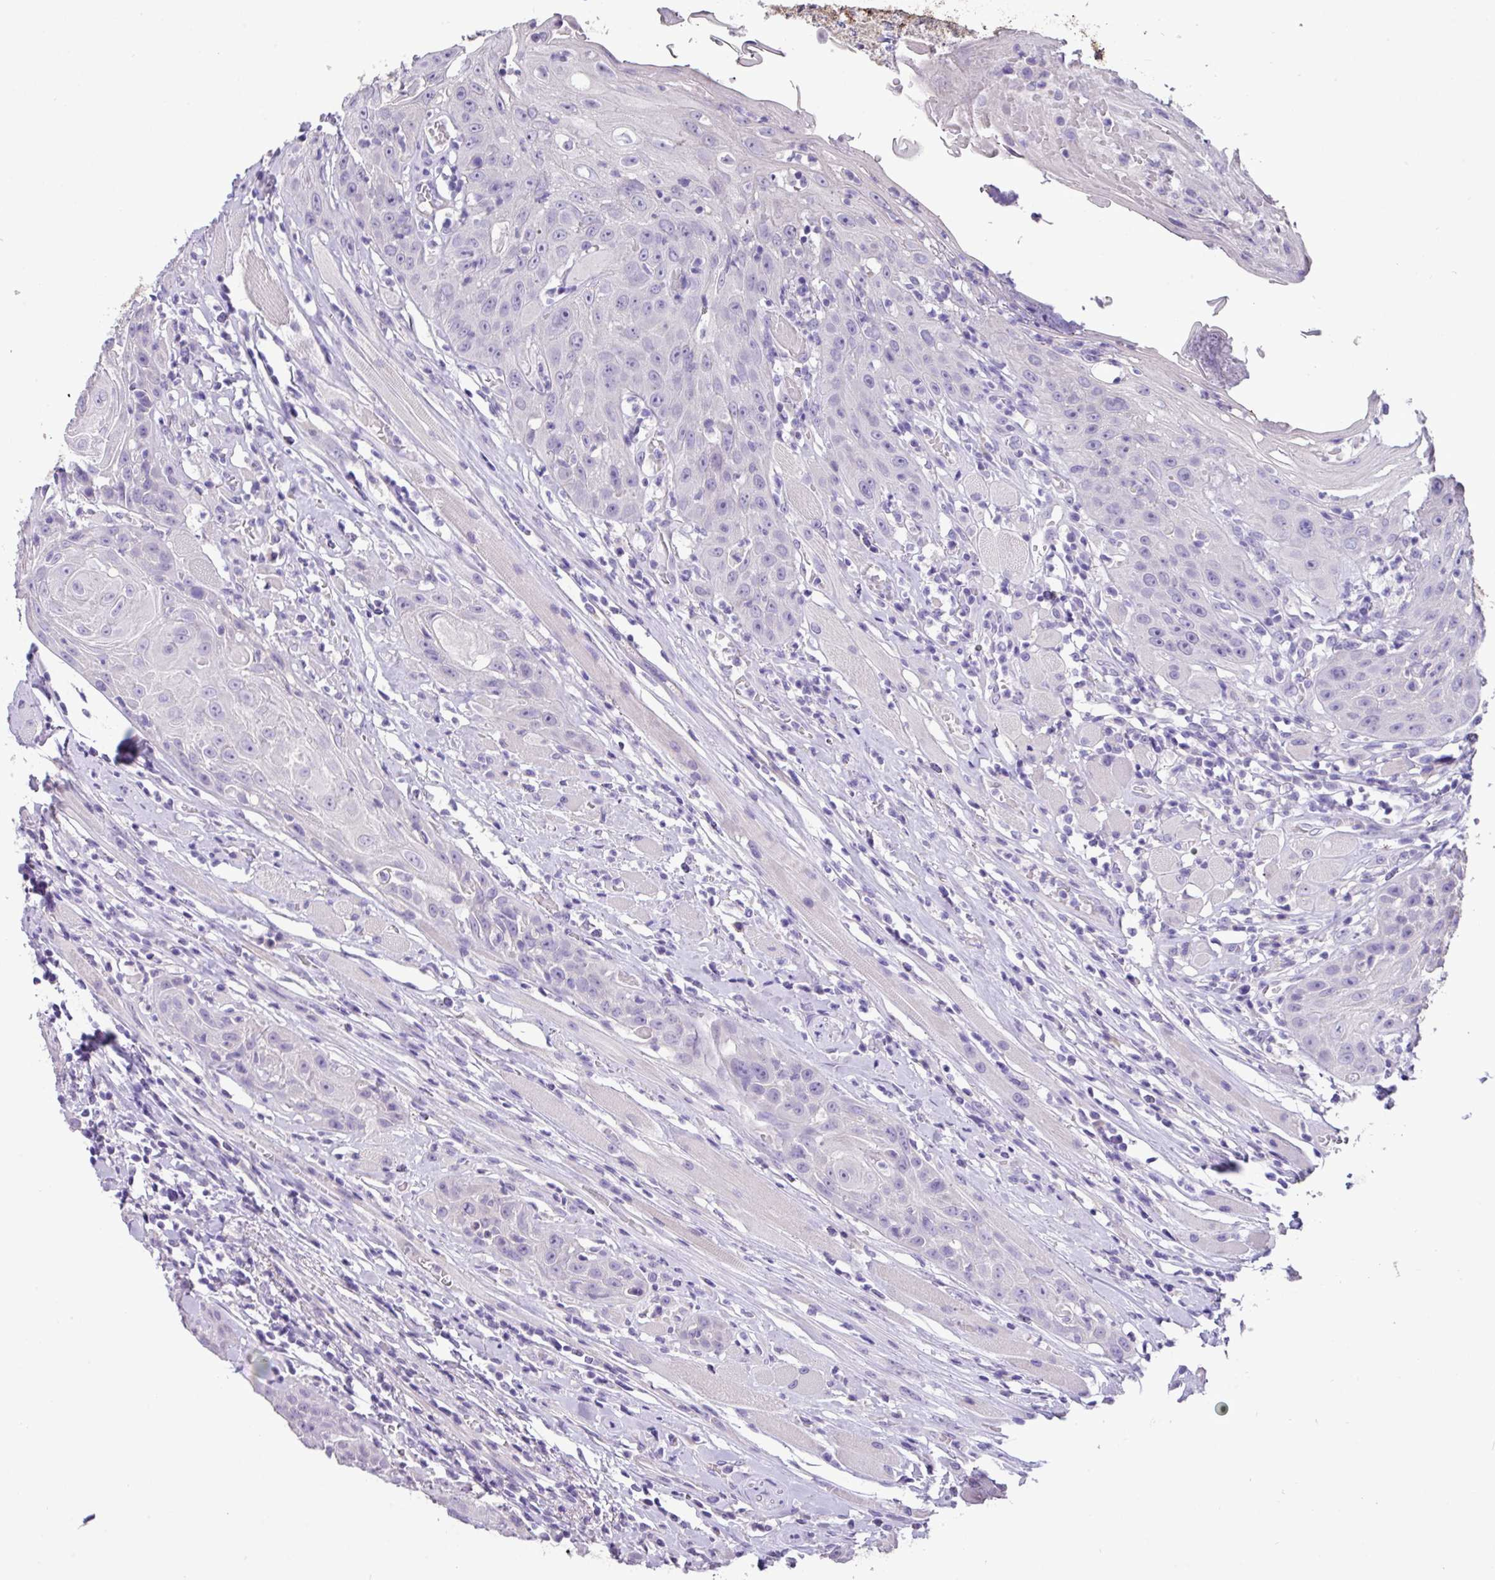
{"staining": {"intensity": "negative", "quantity": "none", "location": "none"}, "tissue": "head and neck cancer", "cell_type": "Tumor cells", "image_type": "cancer", "snomed": [{"axis": "morphology", "description": "Squamous cell carcinoma, NOS"}, {"axis": "topography", "description": "Head-Neck"}], "caption": "Squamous cell carcinoma (head and neck) was stained to show a protein in brown. There is no significant positivity in tumor cells.", "gene": "EPCAM", "patient": {"sex": "female", "age": 59}}